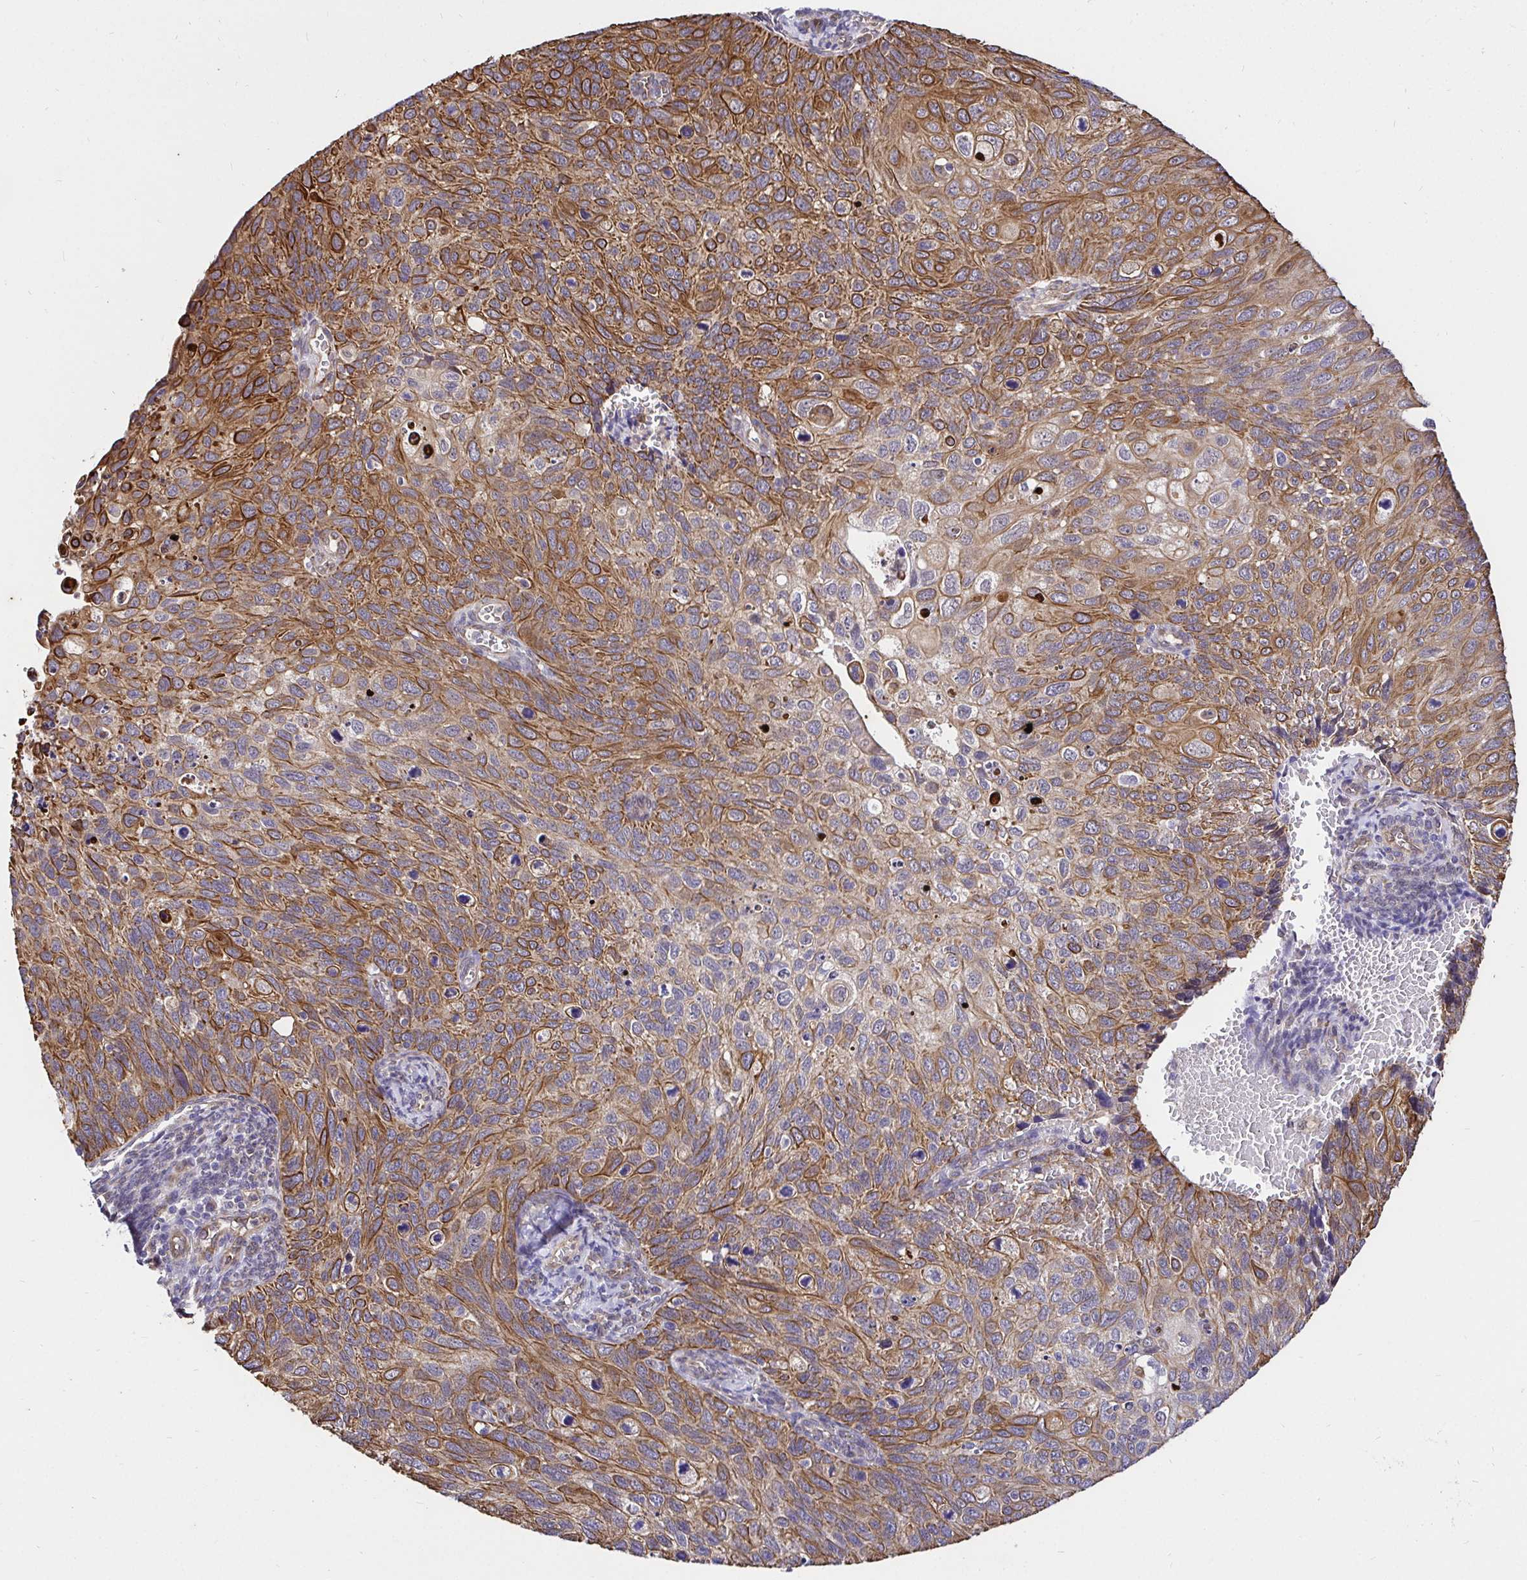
{"staining": {"intensity": "moderate", "quantity": ">75%", "location": "cytoplasmic/membranous"}, "tissue": "cervical cancer", "cell_type": "Tumor cells", "image_type": "cancer", "snomed": [{"axis": "morphology", "description": "Squamous cell carcinoma, NOS"}, {"axis": "topography", "description": "Cervix"}], "caption": "Moderate cytoplasmic/membranous positivity is seen in approximately >75% of tumor cells in cervical squamous cell carcinoma.", "gene": "CCDC122", "patient": {"sex": "female", "age": 70}}